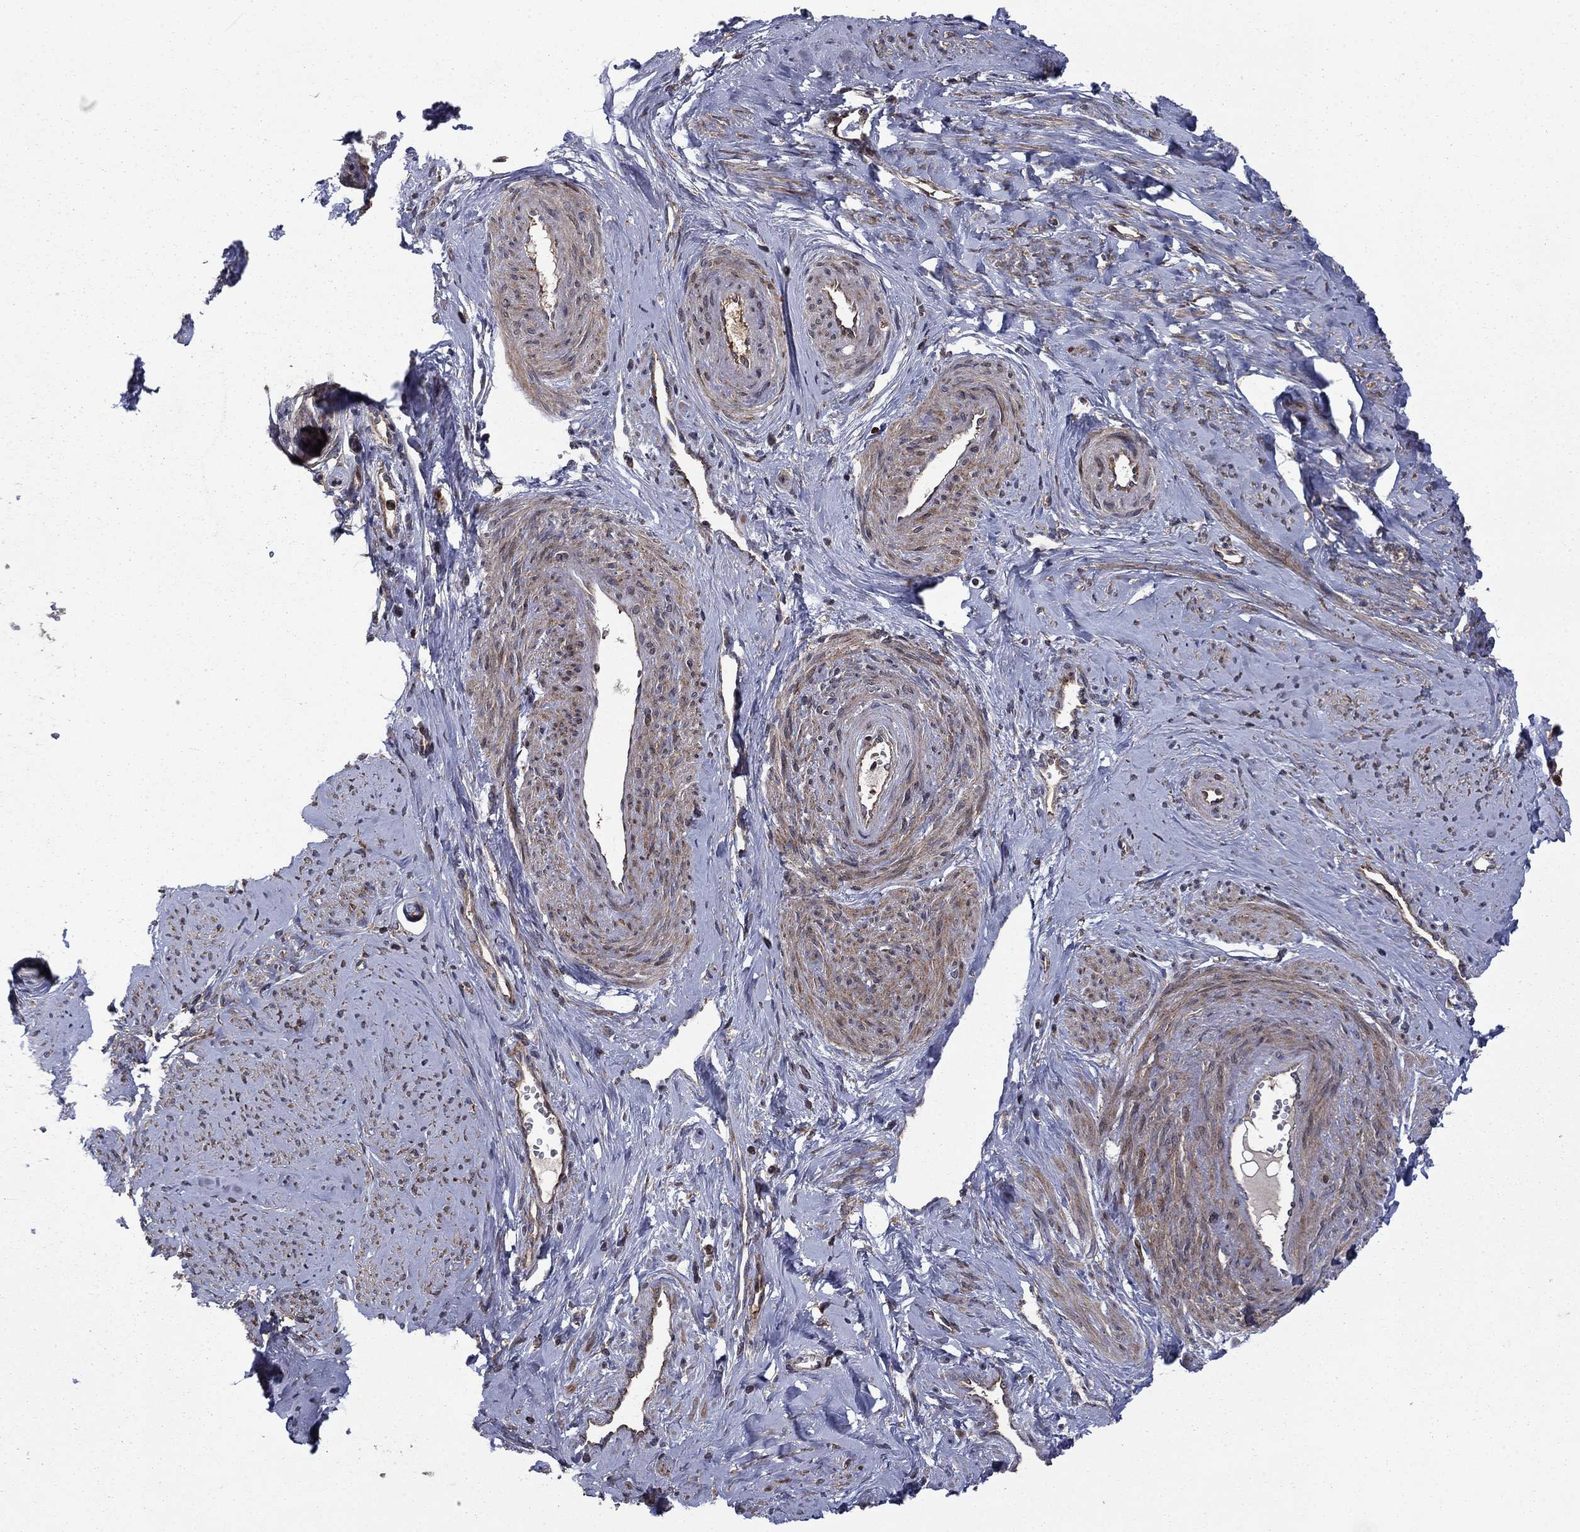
{"staining": {"intensity": "strong", "quantity": "25%-75%", "location": "cytoplasmic/membranous"}, "tissue": "smooth muscle", "cell_type": "Smooth muscle cells", "image_type": "normal", "snomed": [{"axis": "morphology", "description": "Normal tissue, NOS"}, {"axis": "topography", "description": "Smooth muscle"}], "caption": "This histopathology image reveals immunohistochemistry staining of unremarkable smooth muscle, with high strong cytoplasmic/membranous expression in about 25%-75% of smooth muscle cells.", "gene": "HDAC4", "patient": {"sex": "female", "age": 48}}